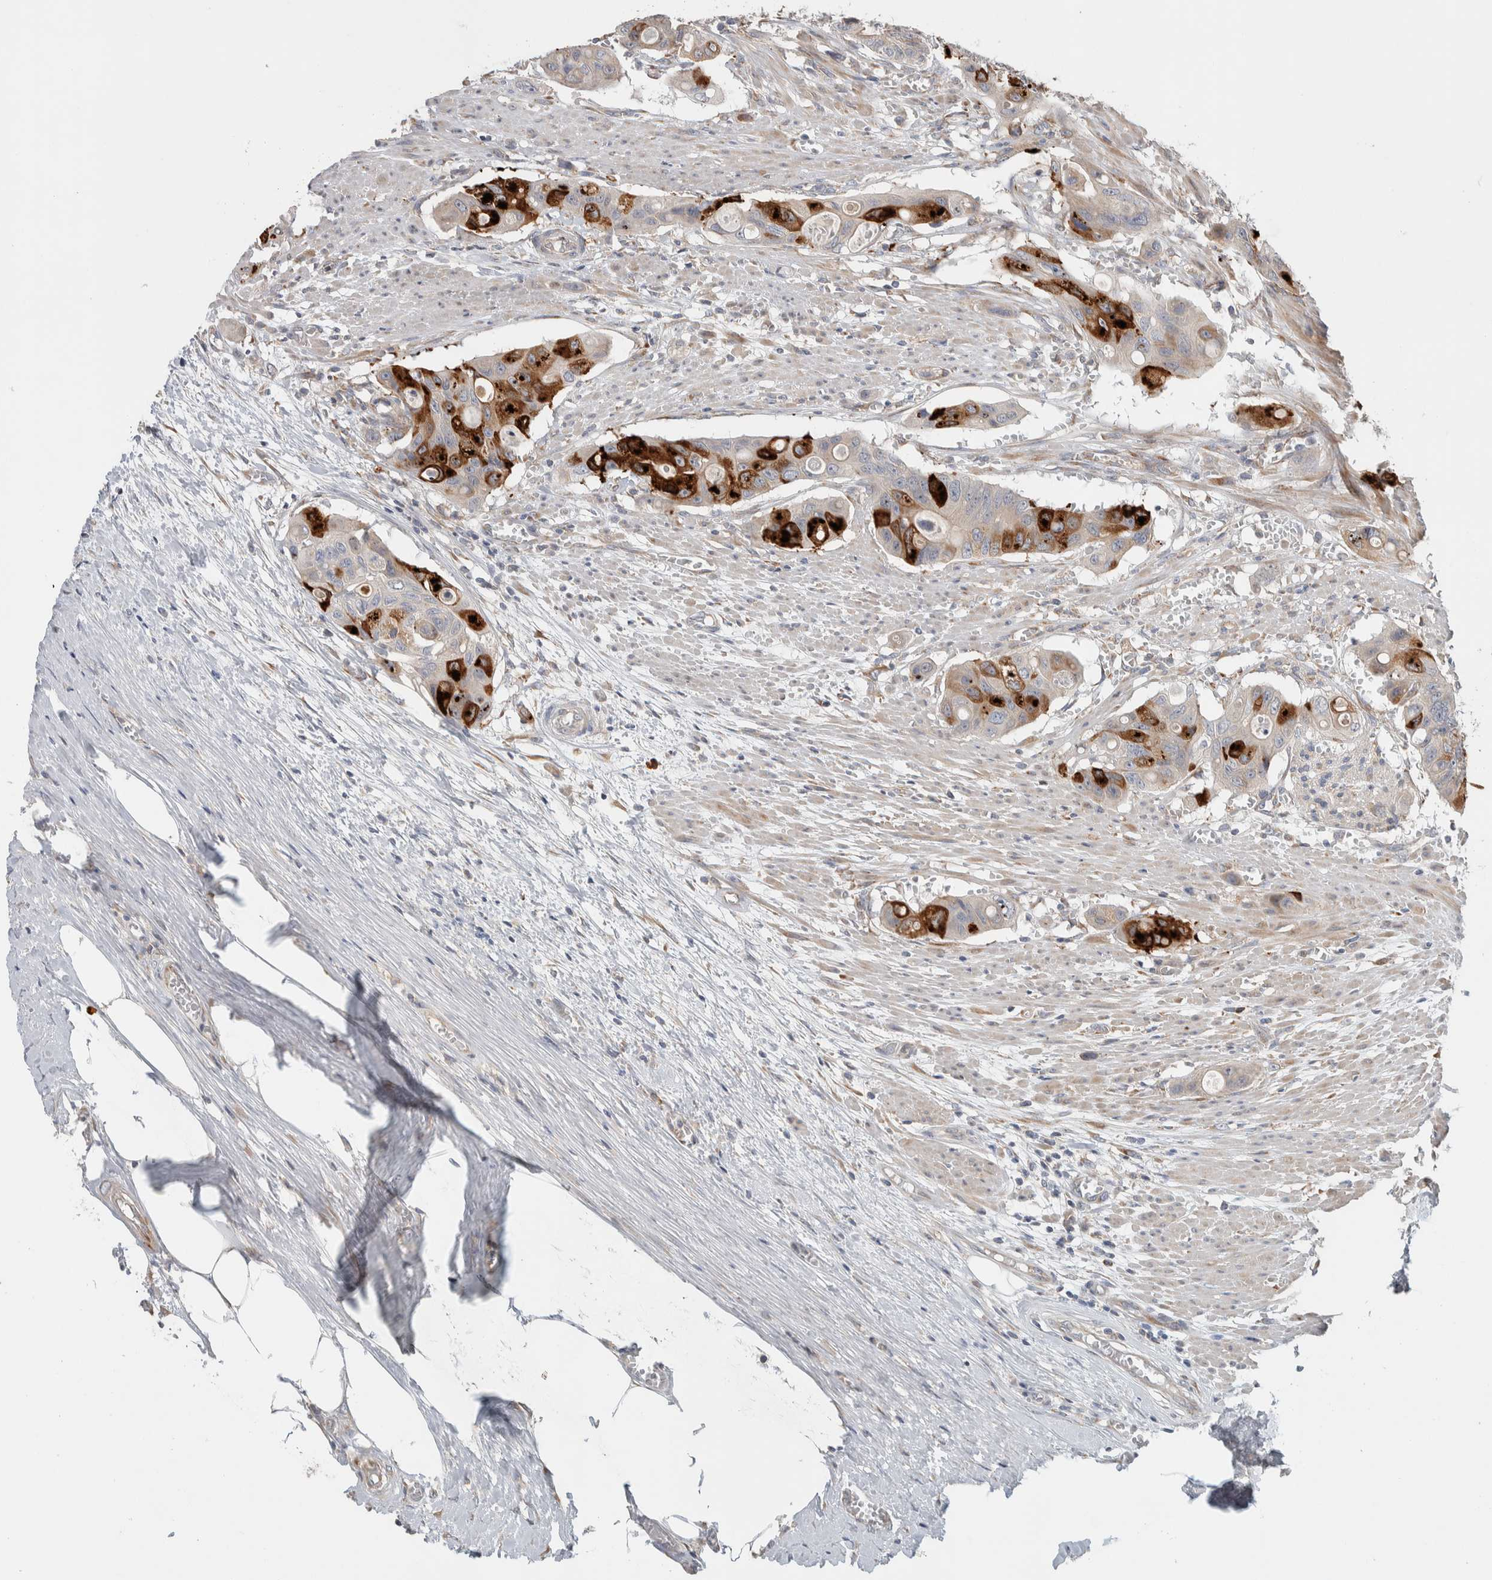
{"staining": {"intensity": "strong", "quantity": "<25%", "location": "cytoplasmic/membranous"}, "tissue": "colorectal cancer", "cell_type": "Tumor cells", "image_type": "cancer", "snomed": [{"axis": "morphology", "description": "Adenocarcinoma, NOS"}, {"axis": "topography", "description": "Colon"}], "caption": "DAB immunohistochemical staining of human adenocarcinoma (colorectal) shows strong cytoplasmic/membranous protein staining in approximately <25% of tumor cells.", "gene": "ADCY8", "patient": {"sex": "female", "age": 57}}